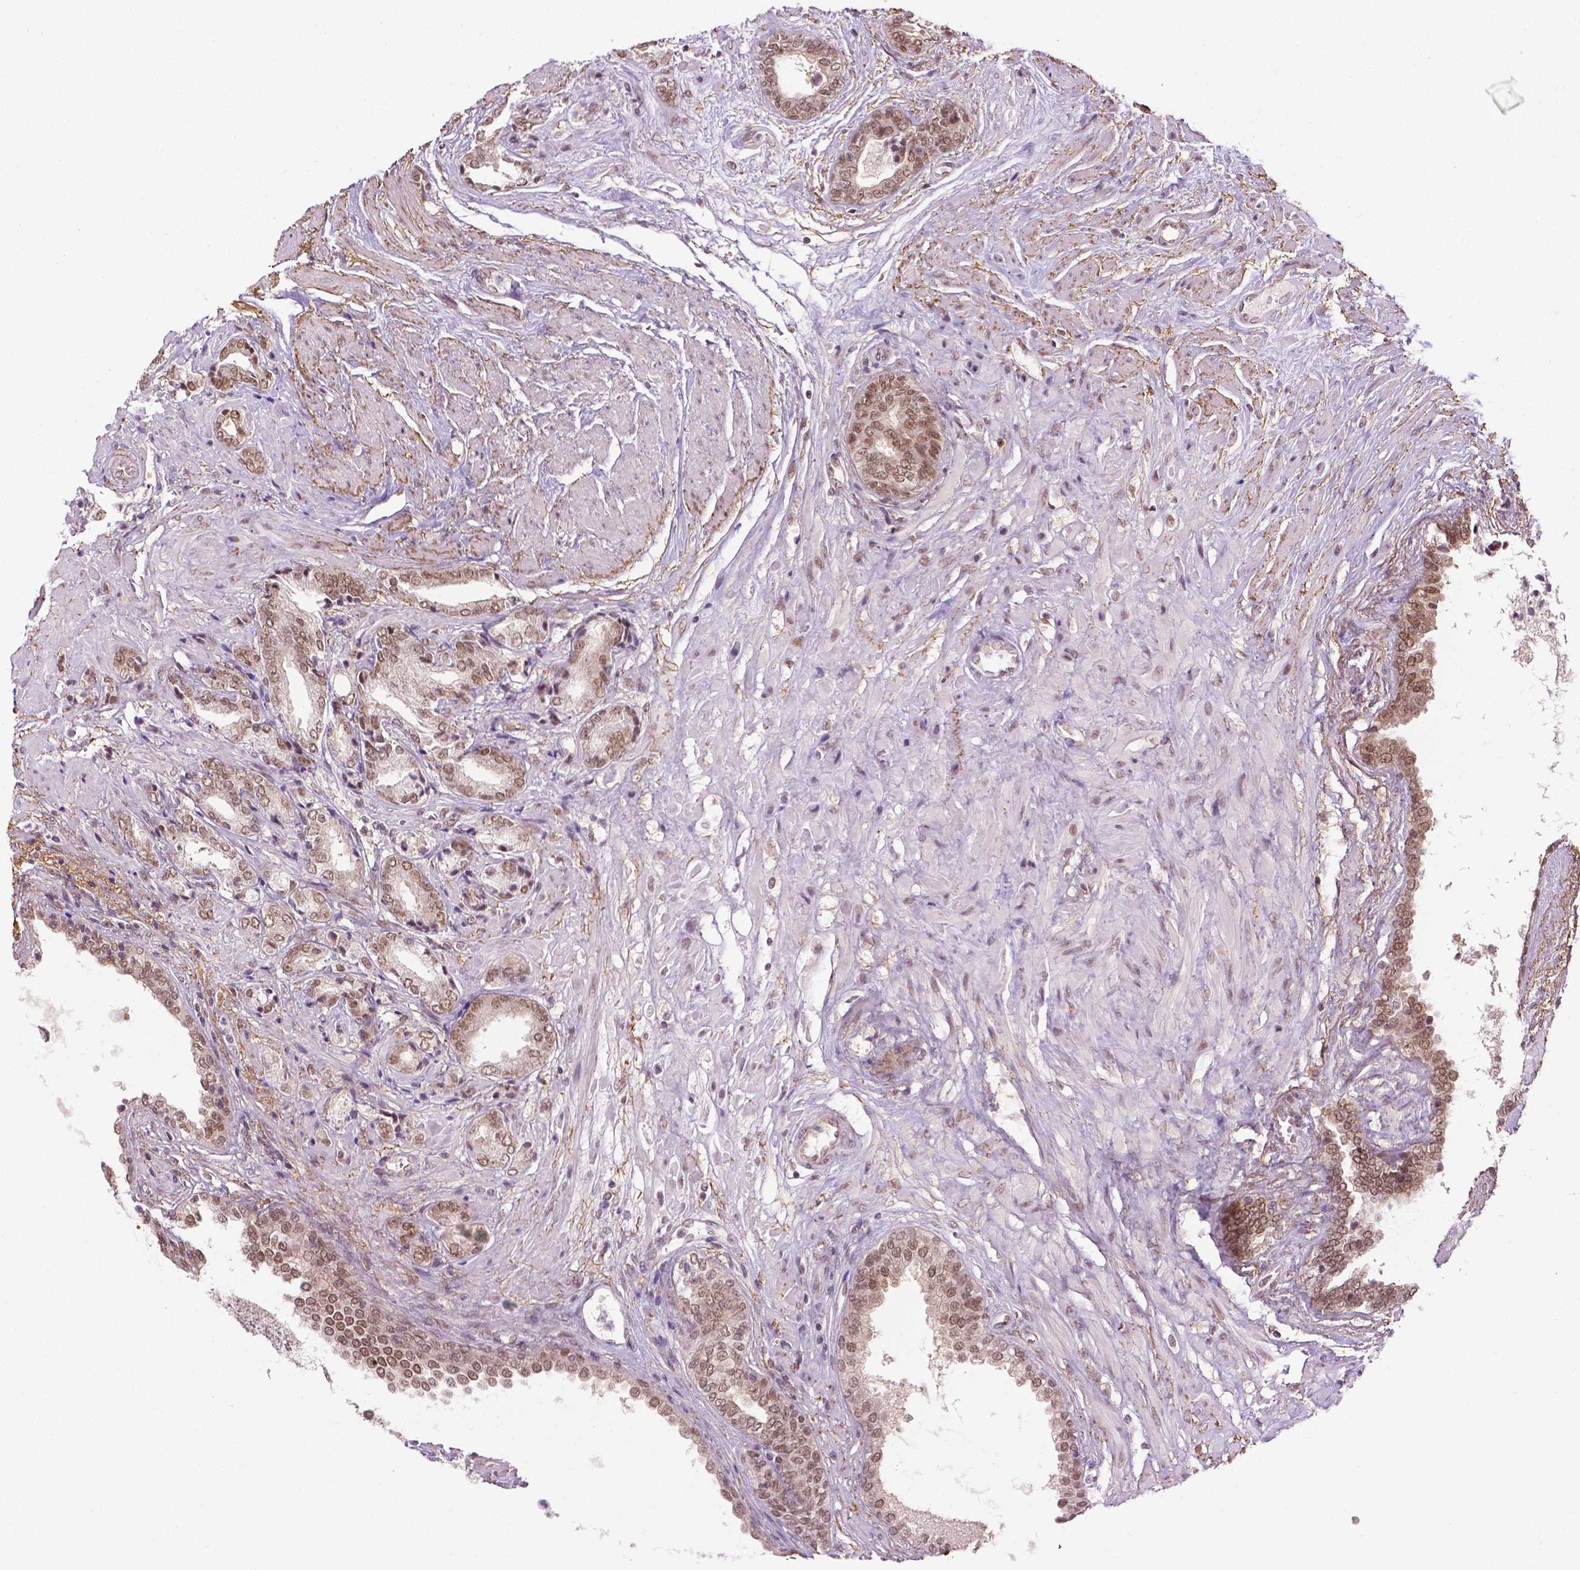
{"staining": {"intensity": "moderate", "quantity": ">75%", "location": "nuclear"}, "tissue": "prostate cancer", "cell_type": "Tumor cells", "image_type": "cancer", "snomed": [{"axis": "morphology", "description": "Adenocarcinoma, High grade"}, {"axis": "topography", "description": "Prostate"}], "caption": "Moderate nuclear positivity is seen in about >75% of tumor cells in prostate cancer (high-grade adenocarcinoma).", "gene": "UBQLN4", "patient": {"sex": "male", "age": 56}}